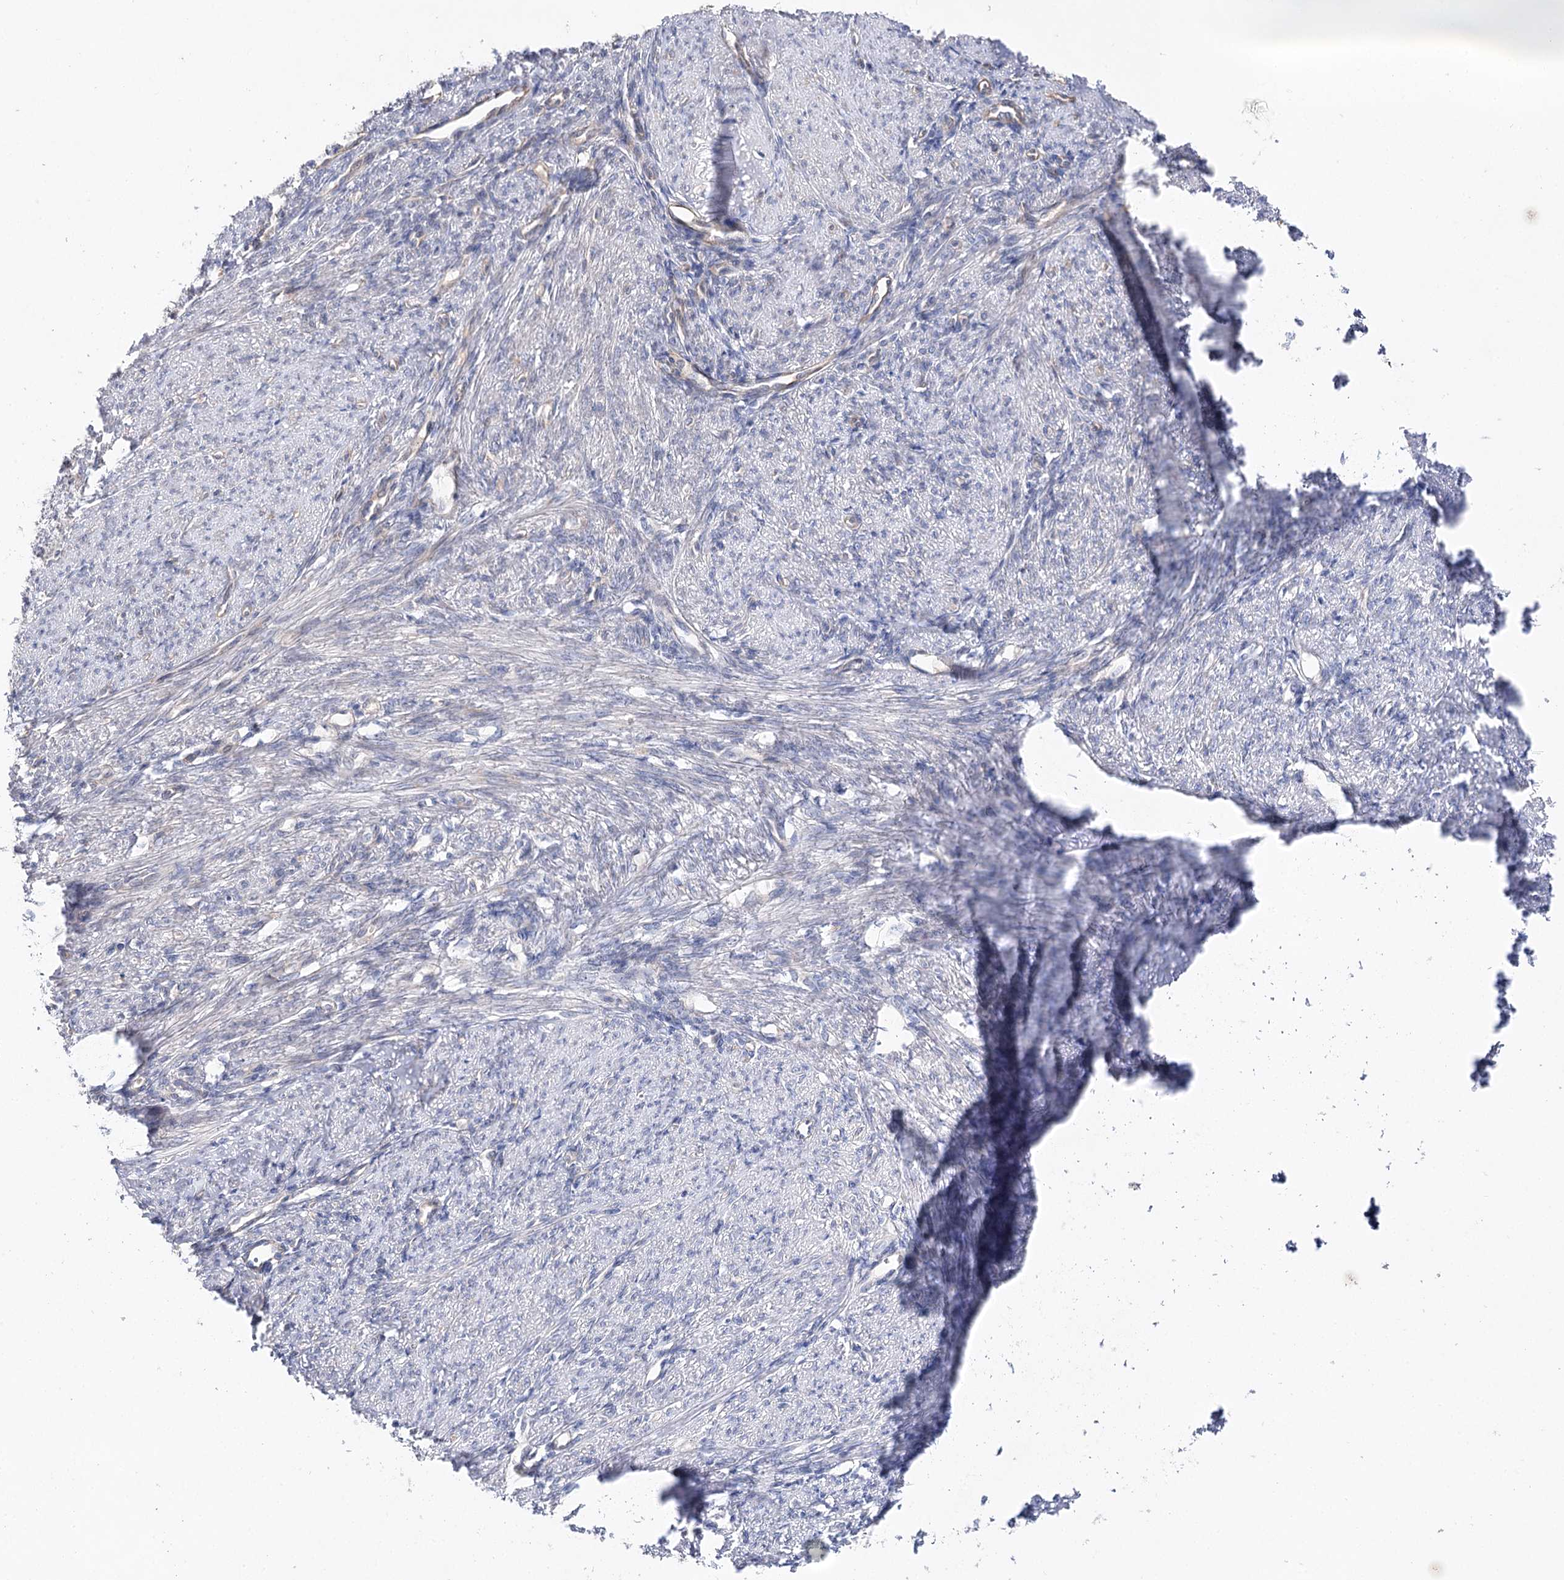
{"staining": {"intensity": "weak", "quantity": "<25%", "location": "cytoplasmic/membranous"}, "tissue": "smooth muscle", "cell_type": "Smooth muscle cells", "image_type": "normal", "snomed": [{"axis": "morphology", "description": "Normal tissue, NOS"}, {"axis": "topography", "description": "Smooth muscle"}, {"axis": "topography", "description": "Uterus"}], "caption": "DAB immunohistochemical staining of normal smooth muscle shows no significant expression in smooth muscle cells.", "gene": "LRRC14B", "patient": {"sex": "female", "age": 59}}